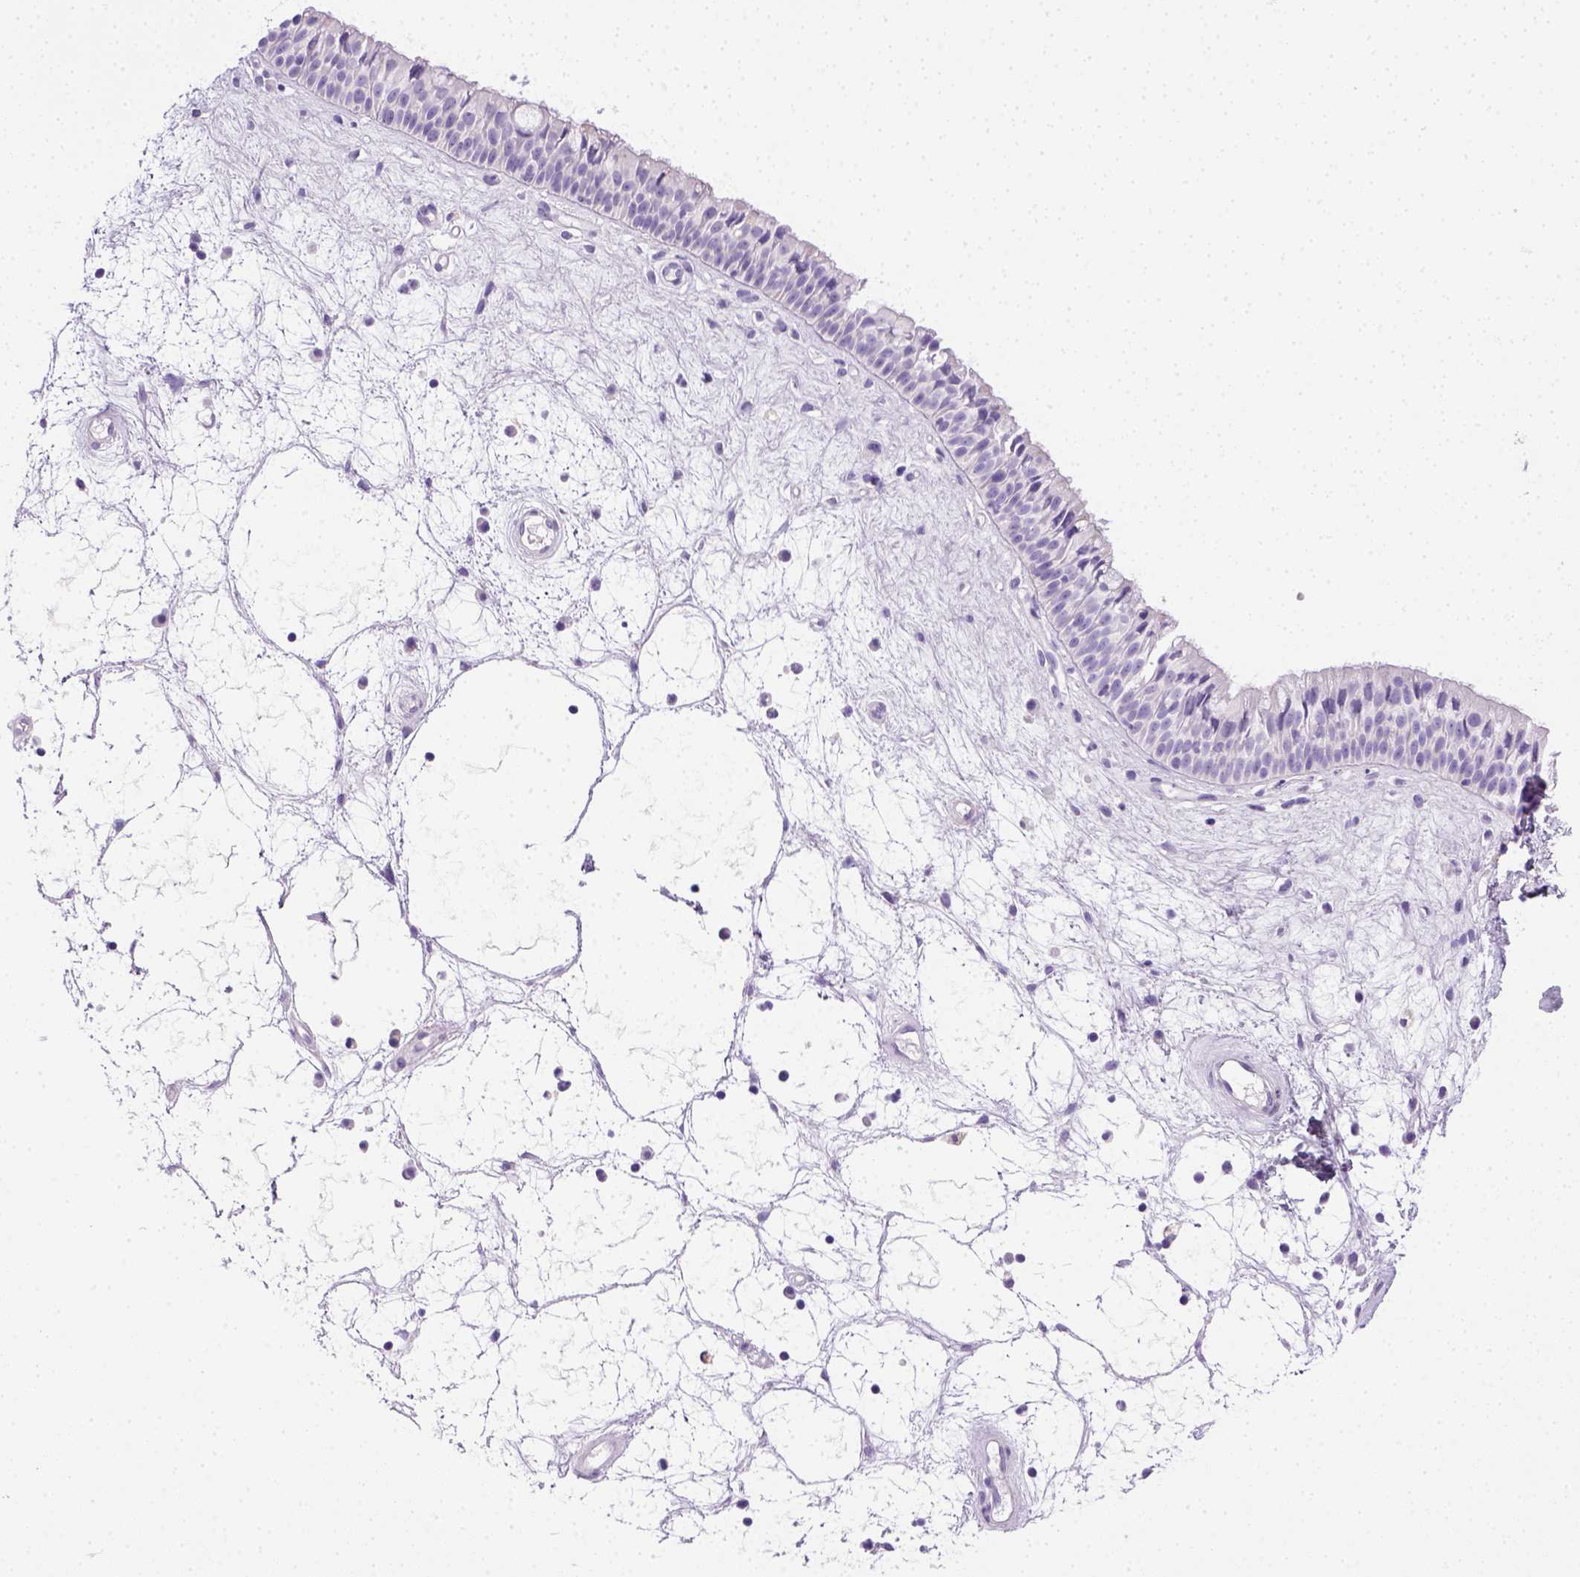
{"staining": {"intensity": "negative", "quantity": "none", "location": "none"}, "tissue": "nasopharynx", "cell_type": "Respiratory epithelial cells", "image_type": "normal", "snomed": [{"axis": "morphology", "description": "Normal tissue, NOS"}, {"axis": "topography", "description": "Nasopharynx"}], "caption": "A high-resolution image shows immunohistochemistry (IHC) staining of unremarkable nasopharynx, which displays no significant positivity in respiratory epithelial cells.", "gene": "KRT71", "patient": {"sex": "male", "age": 69}}